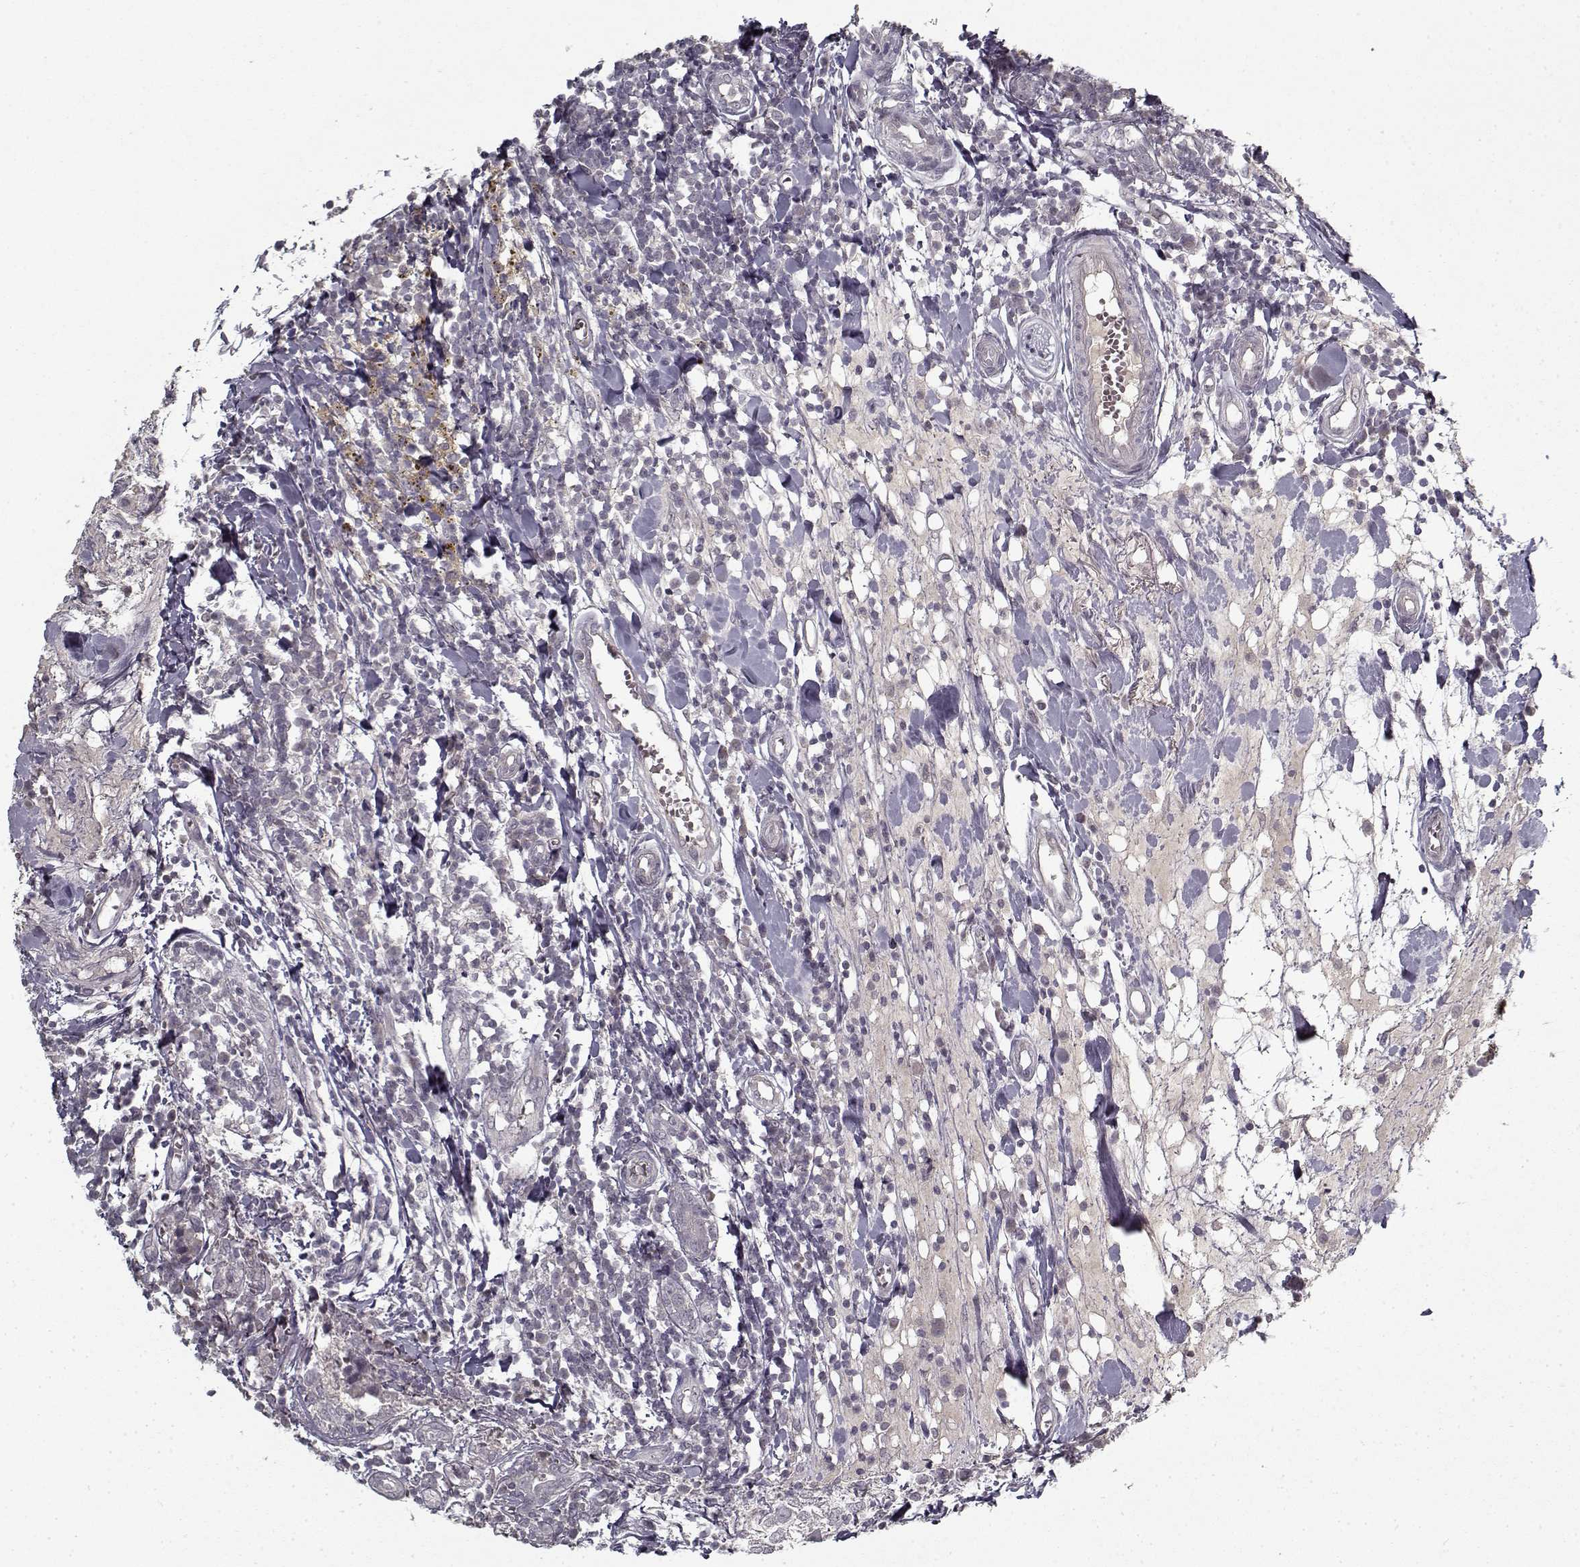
{"staining": {"intensity": "negative", "quantity": "none", "location": "none"}, "tissue": "breast cancer", "cell_type": "Tumor cells", "image_type": "cancer", "snomed": [{"axis": "morphology", "description": "Duct carcinoma"}, {"axis": "topography", "description": "Breast"}], "caption": "Micrograph shows no protein positivity in tumor cells of breast intraductal carcinoma tissue.", "gene": "LAMA2", "patient": {"sex": "female", "age": 30}}